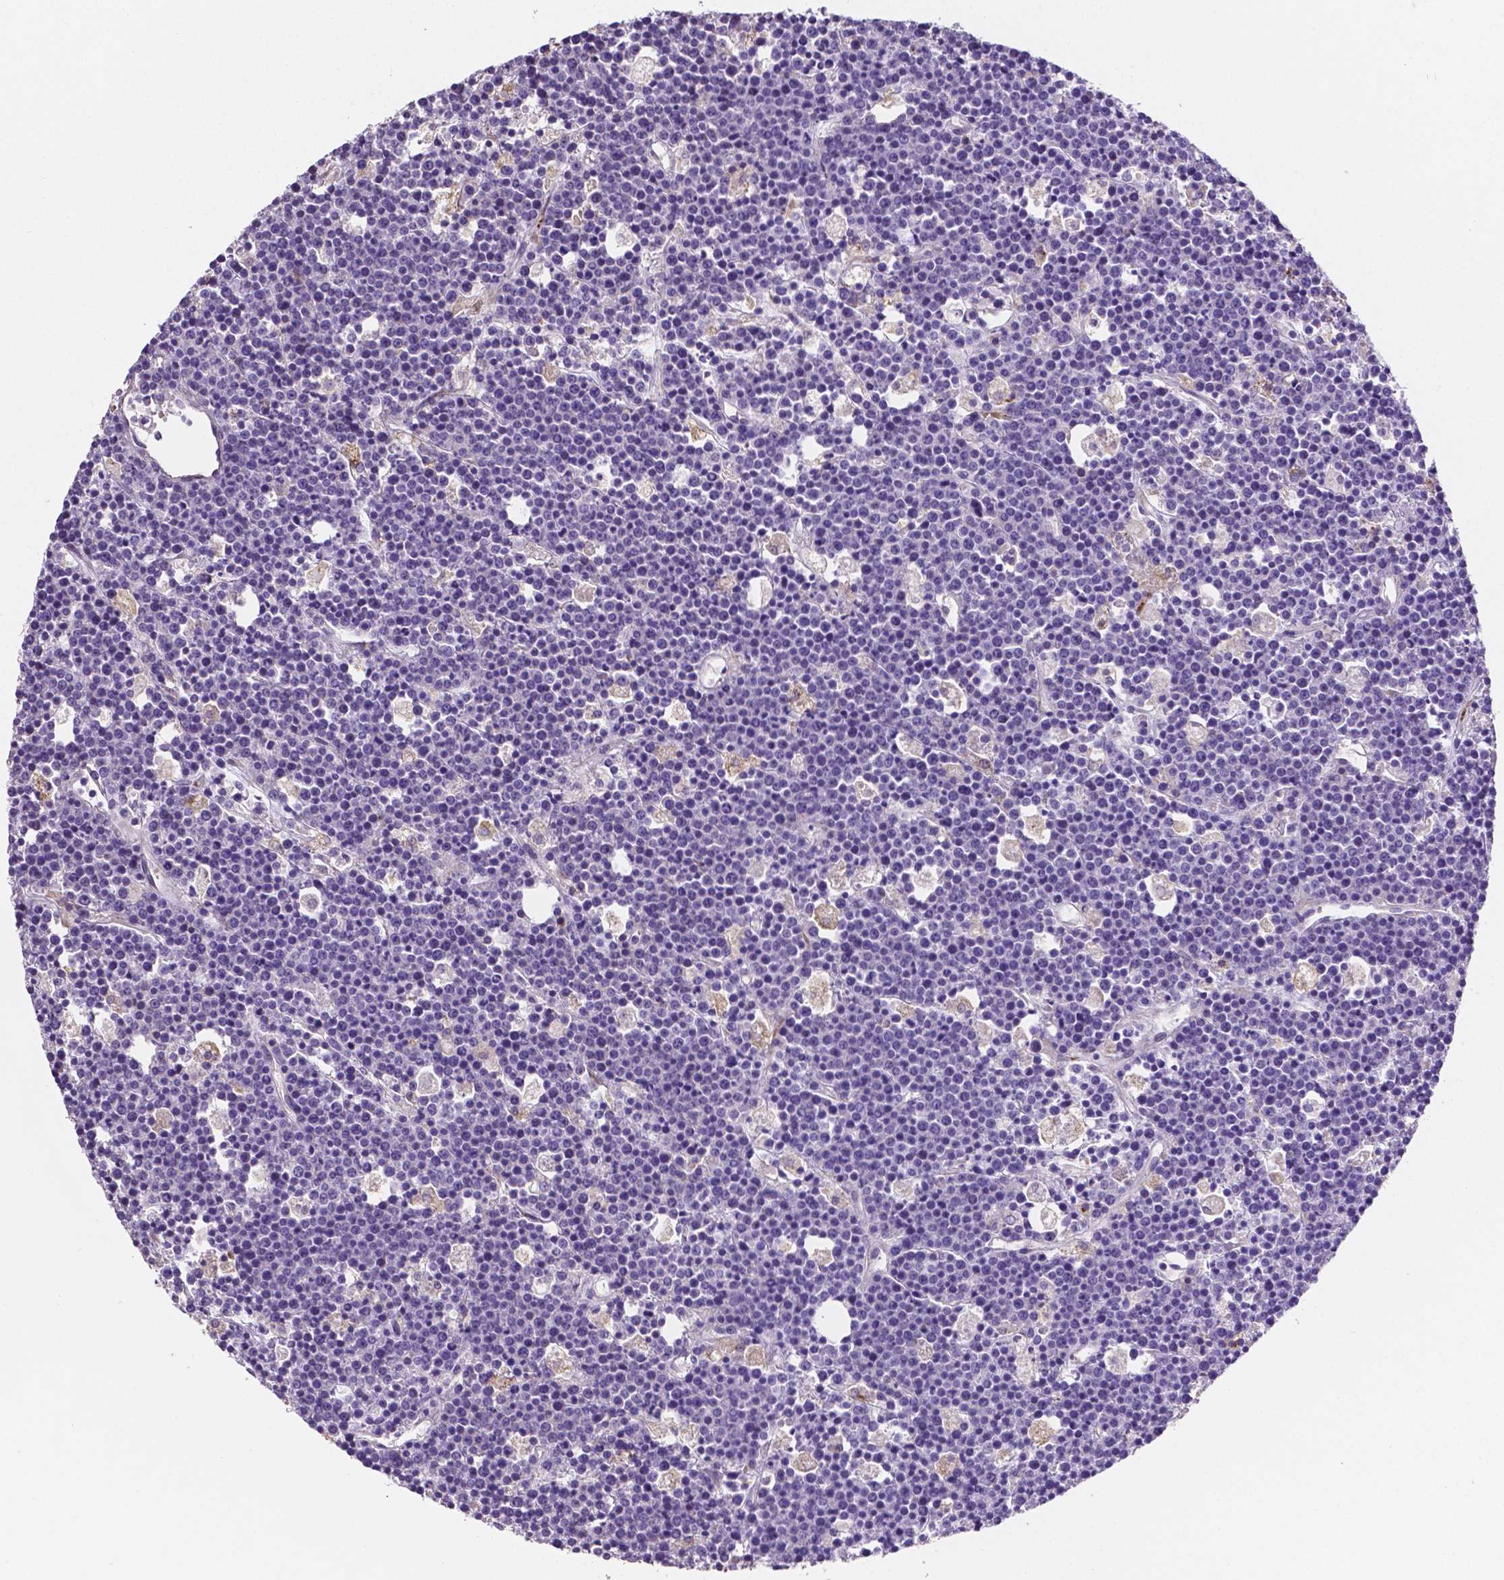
{"staining": {"intensity": "negative", "quantity": "none", "location": "none"}, "tissue": "lymphoma", "cell_type": "Tumor cells", "image_type": "cancer", "snomed": [{"axis": "morphology", "description": "Malignant lymphoma, non-Hodgkin's type, High grade"}, {"axis": "topography", "description": "Ovary"}], "caption": "An IHC photomicrograph of high-grade malignant lymphoma, non-Hodgkin's type is shown. There is no staining in tumor cells of high-grade malignant lymphoma, non-Hodgkin's type. (DAB (3,3'-diaminobenzidine) immunohistochemistry with hematoxylin counter stain).", "gene": "MMP9", "patient": {"sex": "female", "age": 56}}